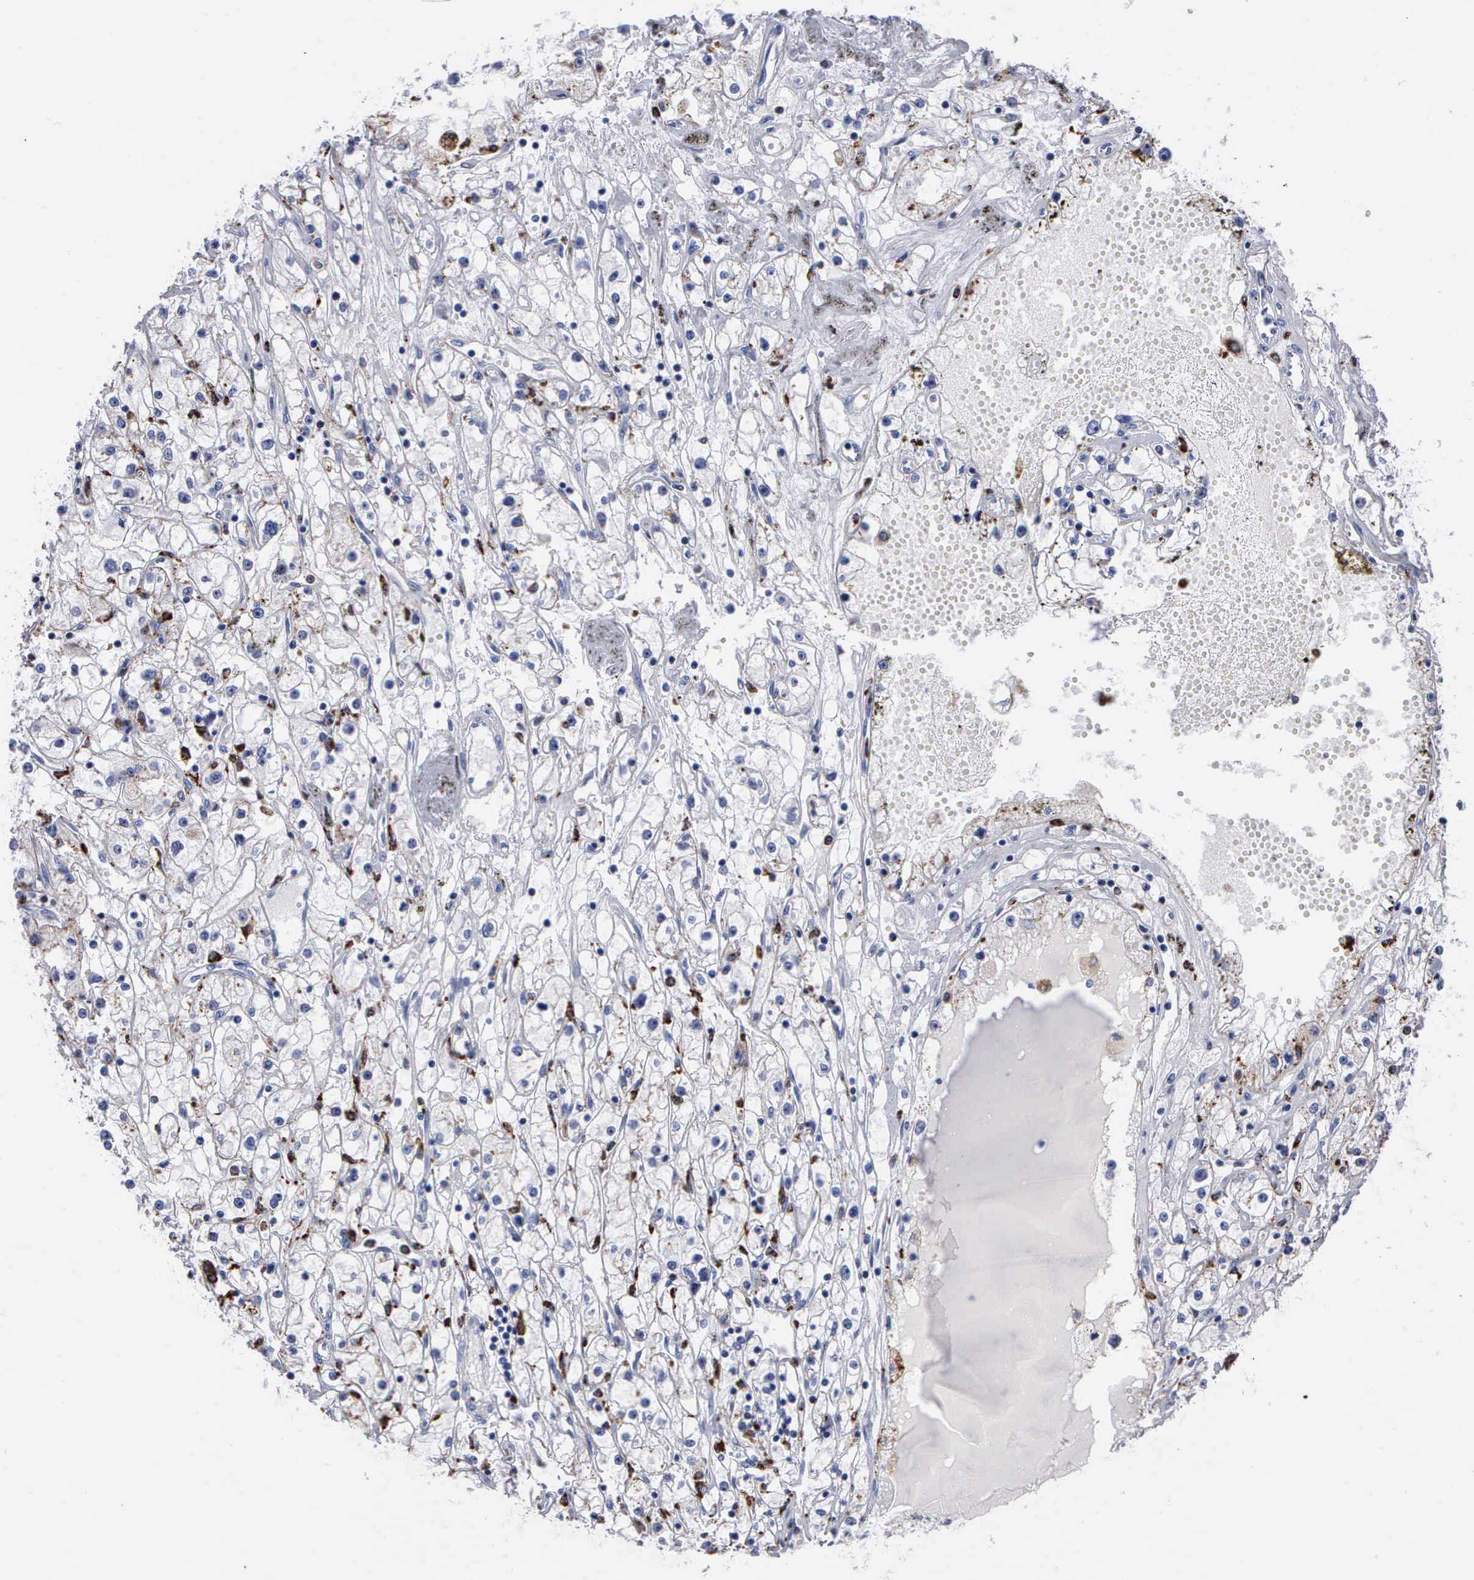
{"staining": {"intensity": "negative", "quantity": "none", "location": "none"}, "tissue": "renal cancer", "cell_type": "Tumor cells", "image_type": "cancer", "snomed": [{"axis": "morphology", "description": "Adenocarcinoma, NOS"}, {"axis": "topography", "description": "Kidney"}], "caption": "Human renal adenocarcinoma stained for a protein using IHC demonstrates no expression in tumor cells.", "gene": "CTSH", "patient": {"sex": "male", "age": 56}}